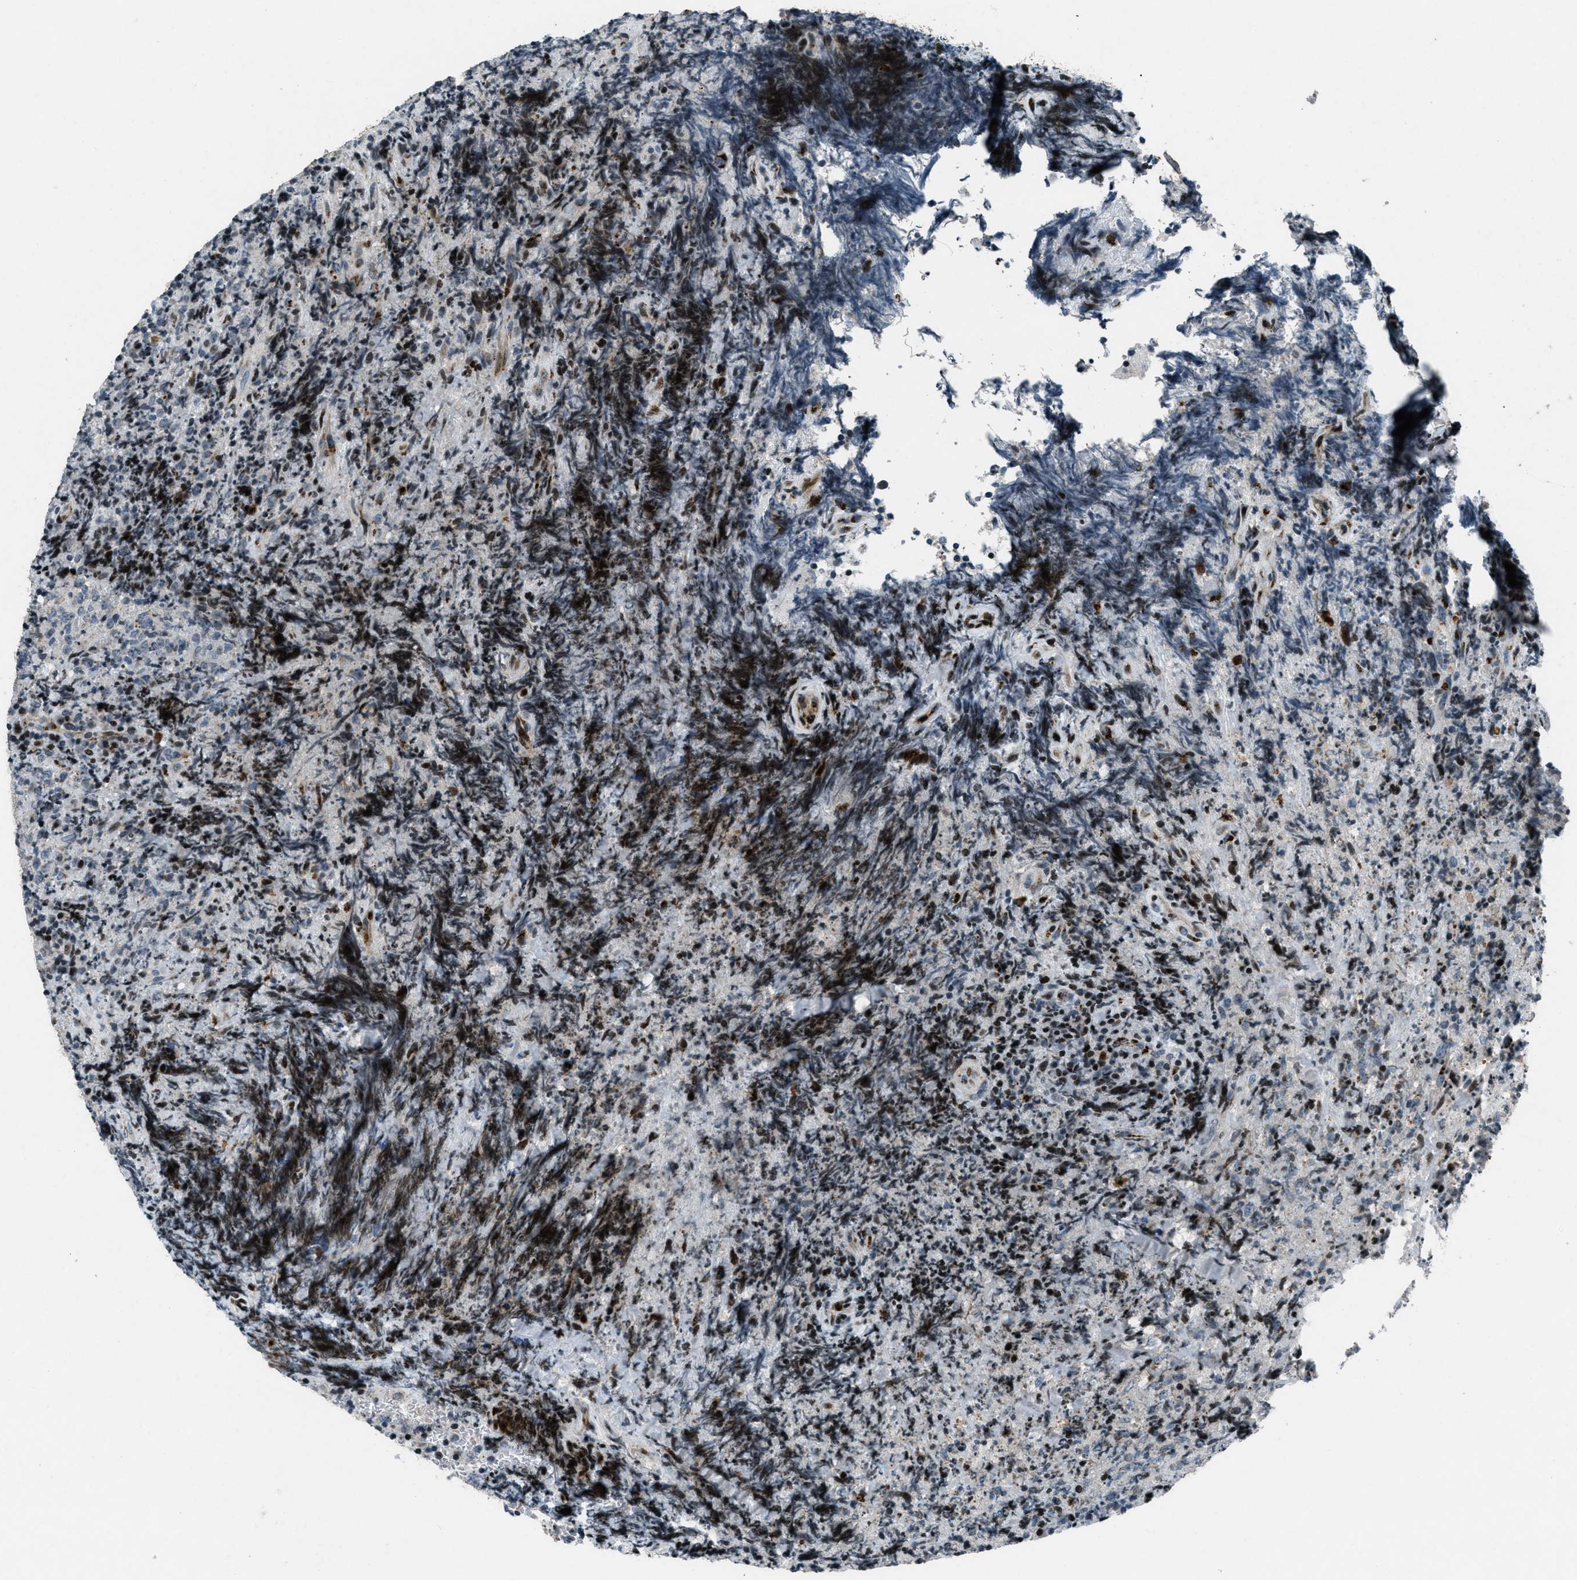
{"staining": {"intensity": "strong", "quantity": "<25%", "location": "nuclear"}, "tissue": "lymphoma", "cell_type": "Tumor cells", "image_type": "cancer", "snomed": [{"axis": "morphology", "description": "Malignant lymphoma, non-Hodgkin's type, High grade"}, {"axis": "topography", "description": "Tonsil"}], "caption": "High-grade malignant lymphoma, non-Hodgkin's type stained with a brown dye reveals strong nuclear positive staining in about <25% of tumor cells.", "gene": "GPC6", "patient": {"sex": "female", "age": 36}}